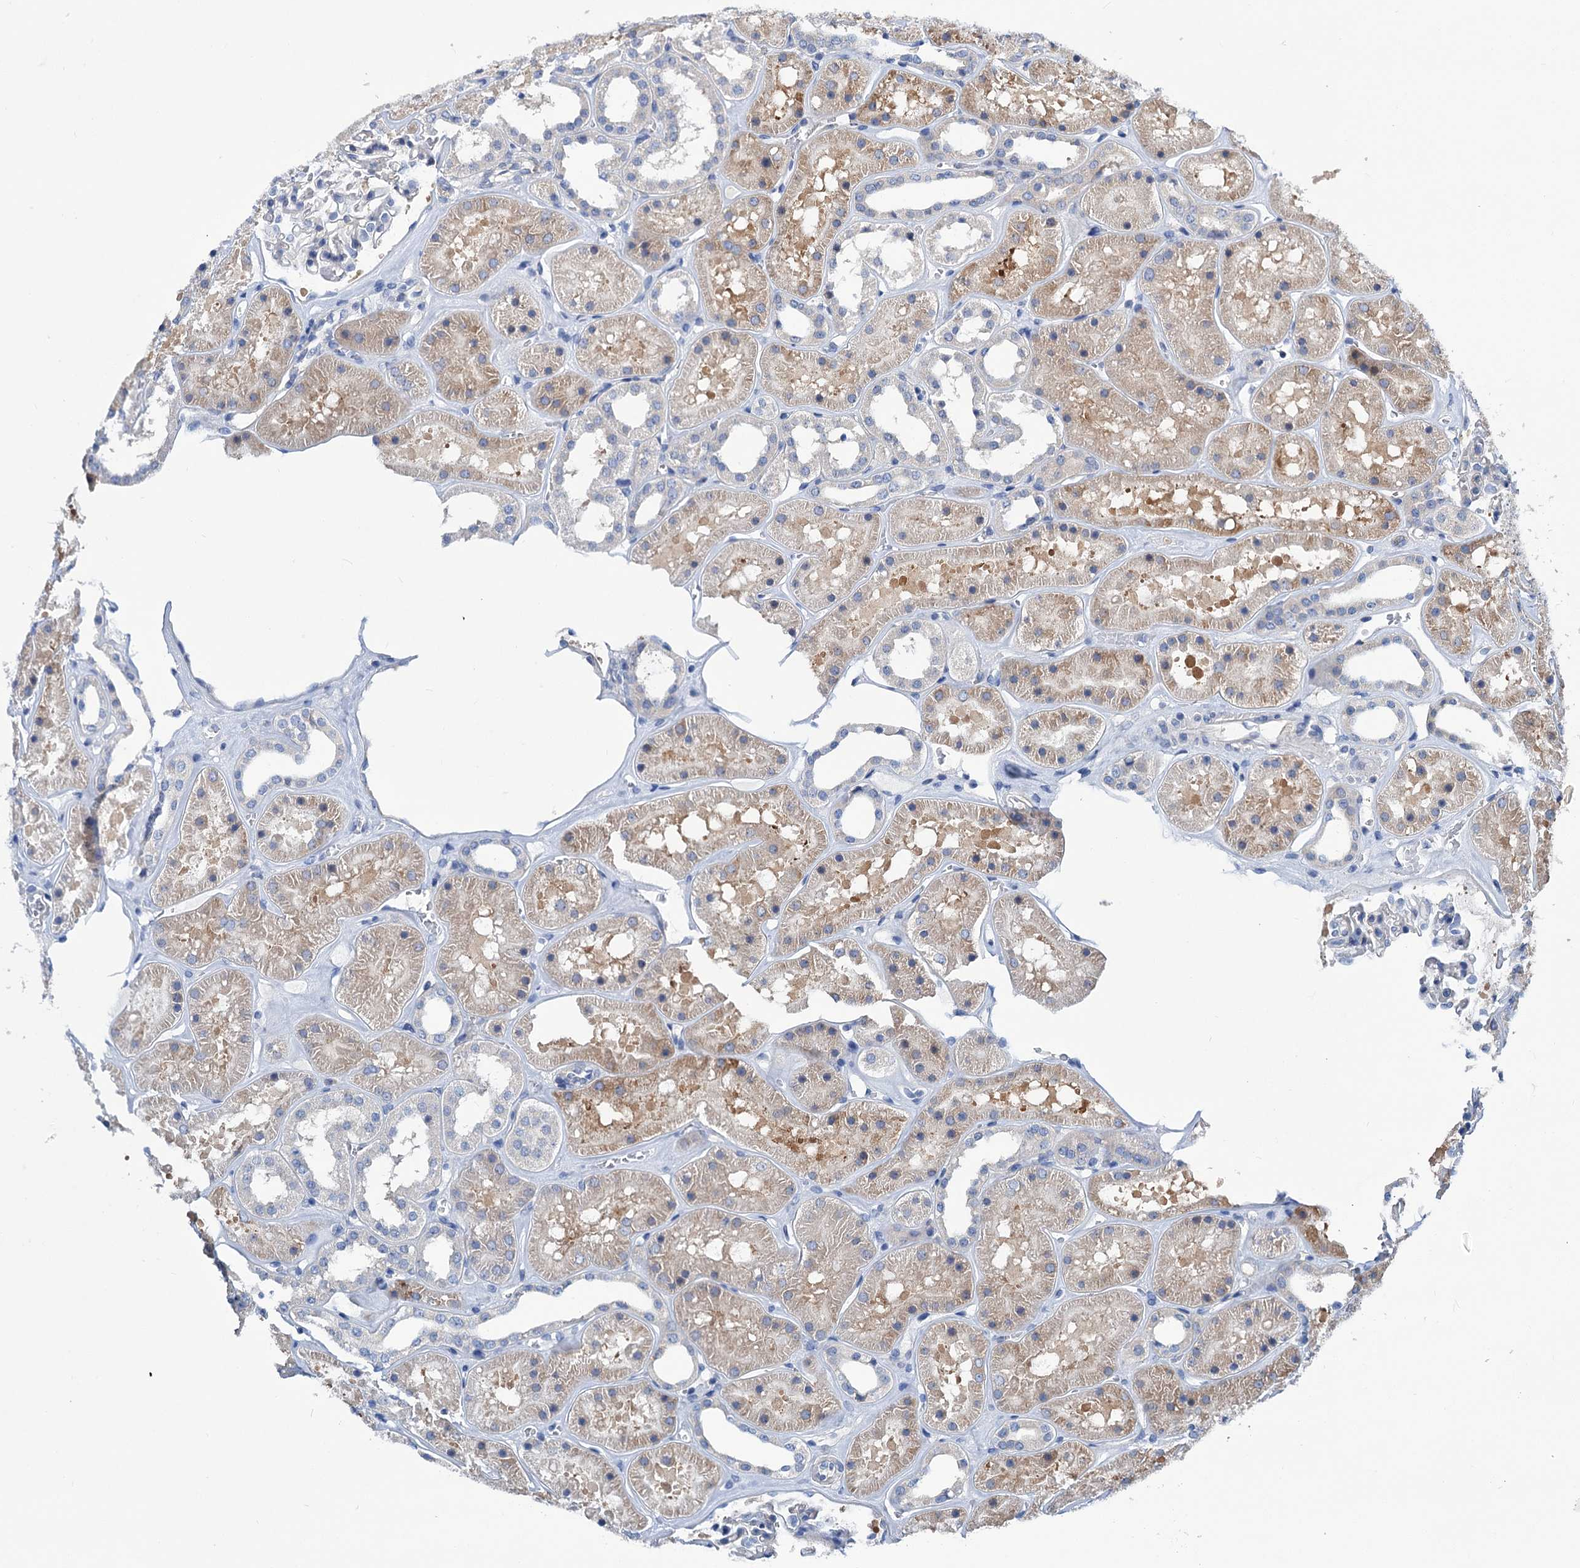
{"staining": {"intensity": "negative", "quantity": "none", "location": "none"}, "tissue": "kidney", "cell_type": "Cells in glomeruli", "image_type": "normal", "snomed": [{"axis": "morphology", "description": "Normal tissue, NOS"}, {"axis": "topography", "description": "Kidney"}], "caption": "DAB (3,3'-diaminobenzidine) immunohistochemical staining of benign kidney shows no significant positivity in cells in glomeruli.", "gene": "TRIM55", "patient": {"sex": "female", "age": 41}}